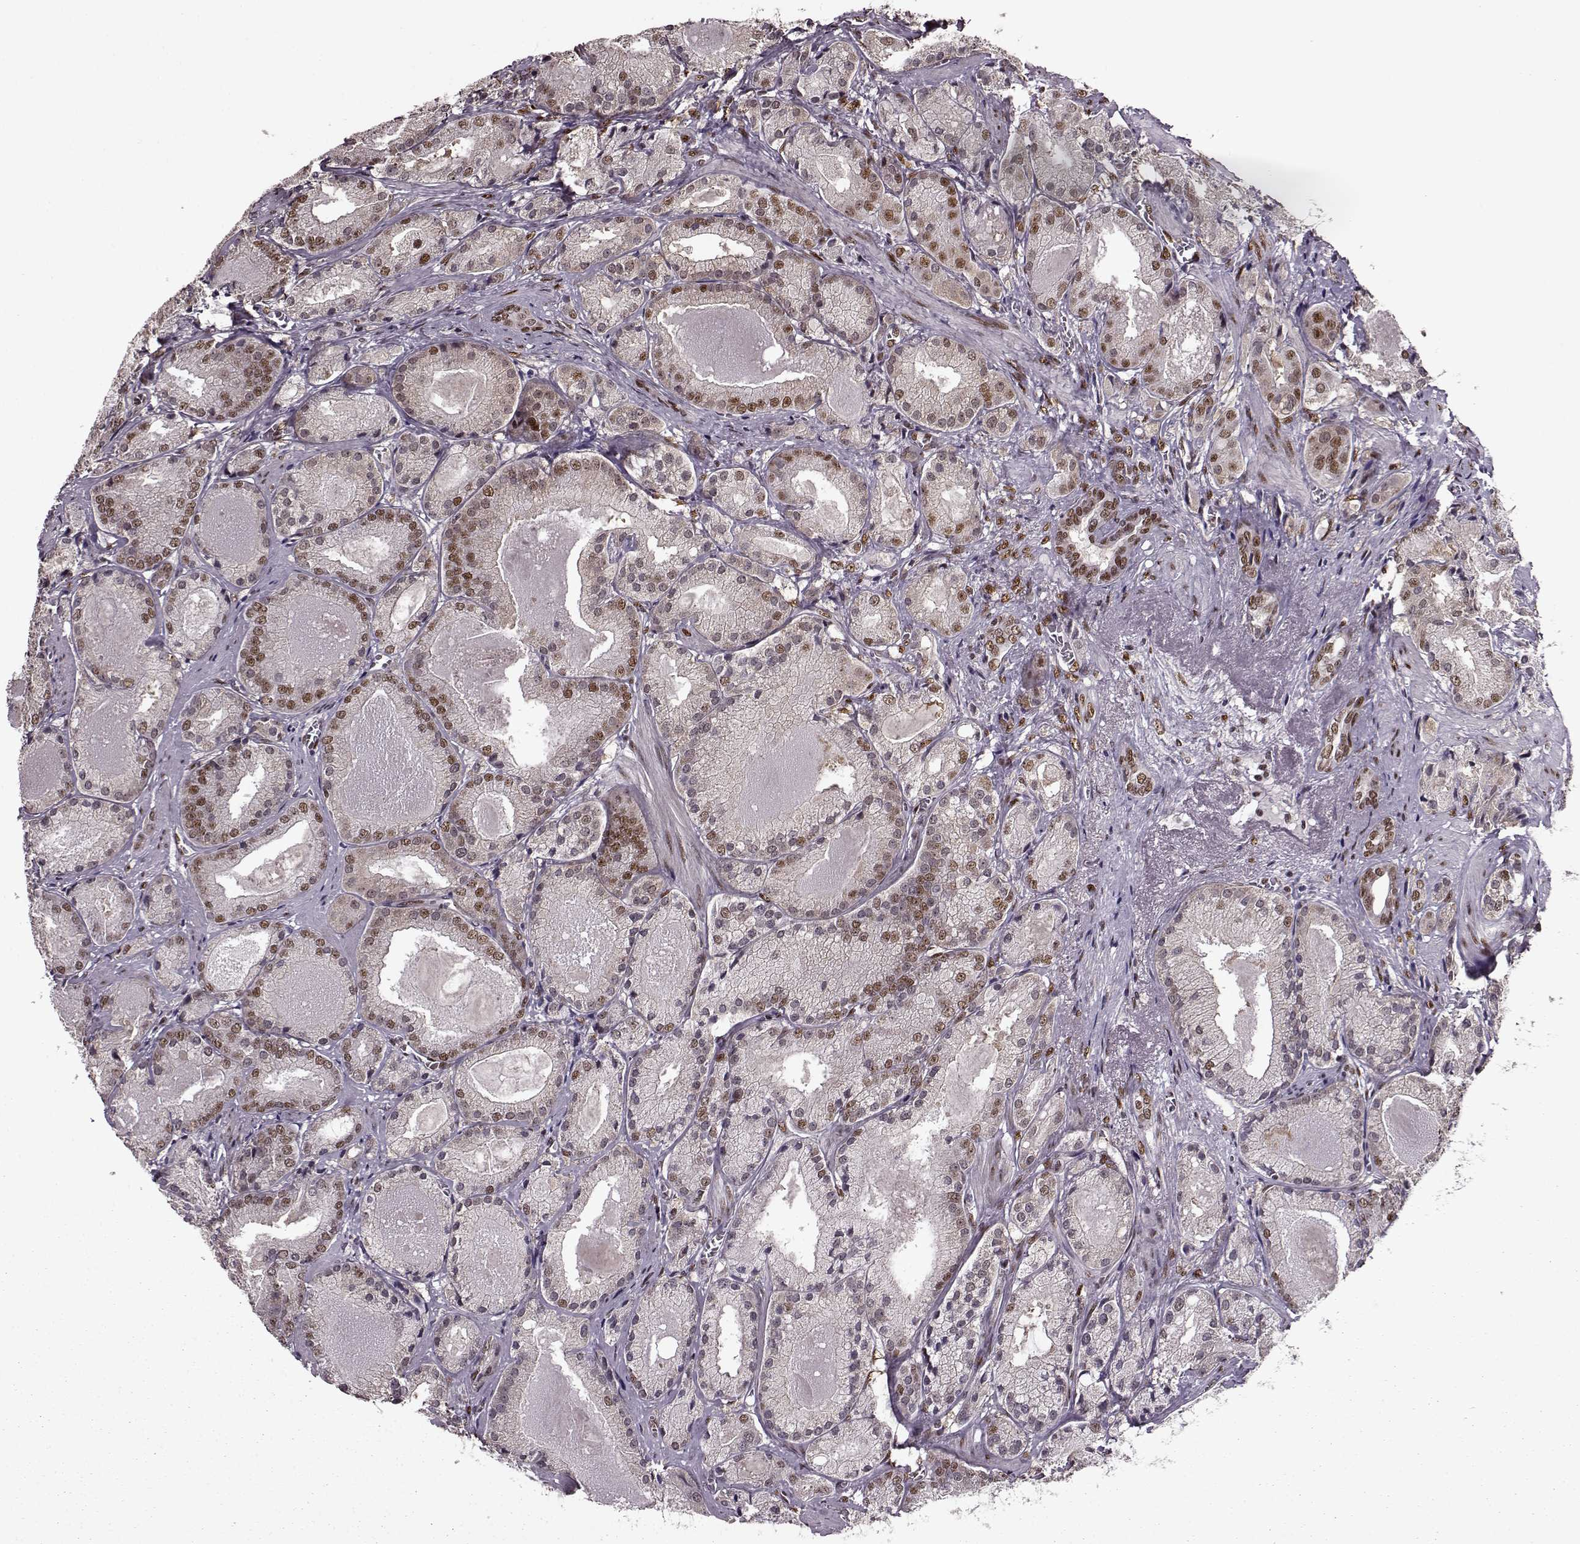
{"staining": {"intensity": "moderate", "quantity": "25%-75%", "location": "nuclear"}, "tissue": "prostate cancer", "cell_type": "Tumor cells", "image_type": "cancer", "snomed": [{"axis": "morphology", "description": "Adenocarcinoma, High grade"}, {"axis": "topography", "description": "Prostate"}], "caption": "A high-resolution image shows immunohistochemistry (IHC) staining of high-grade adenocarcinoma (prostate), which reveals moderate nuclear staining in about 25%-75% of tumor cells.", "gene": "FTO", "patient": {"sex": "male", "age": 66}}